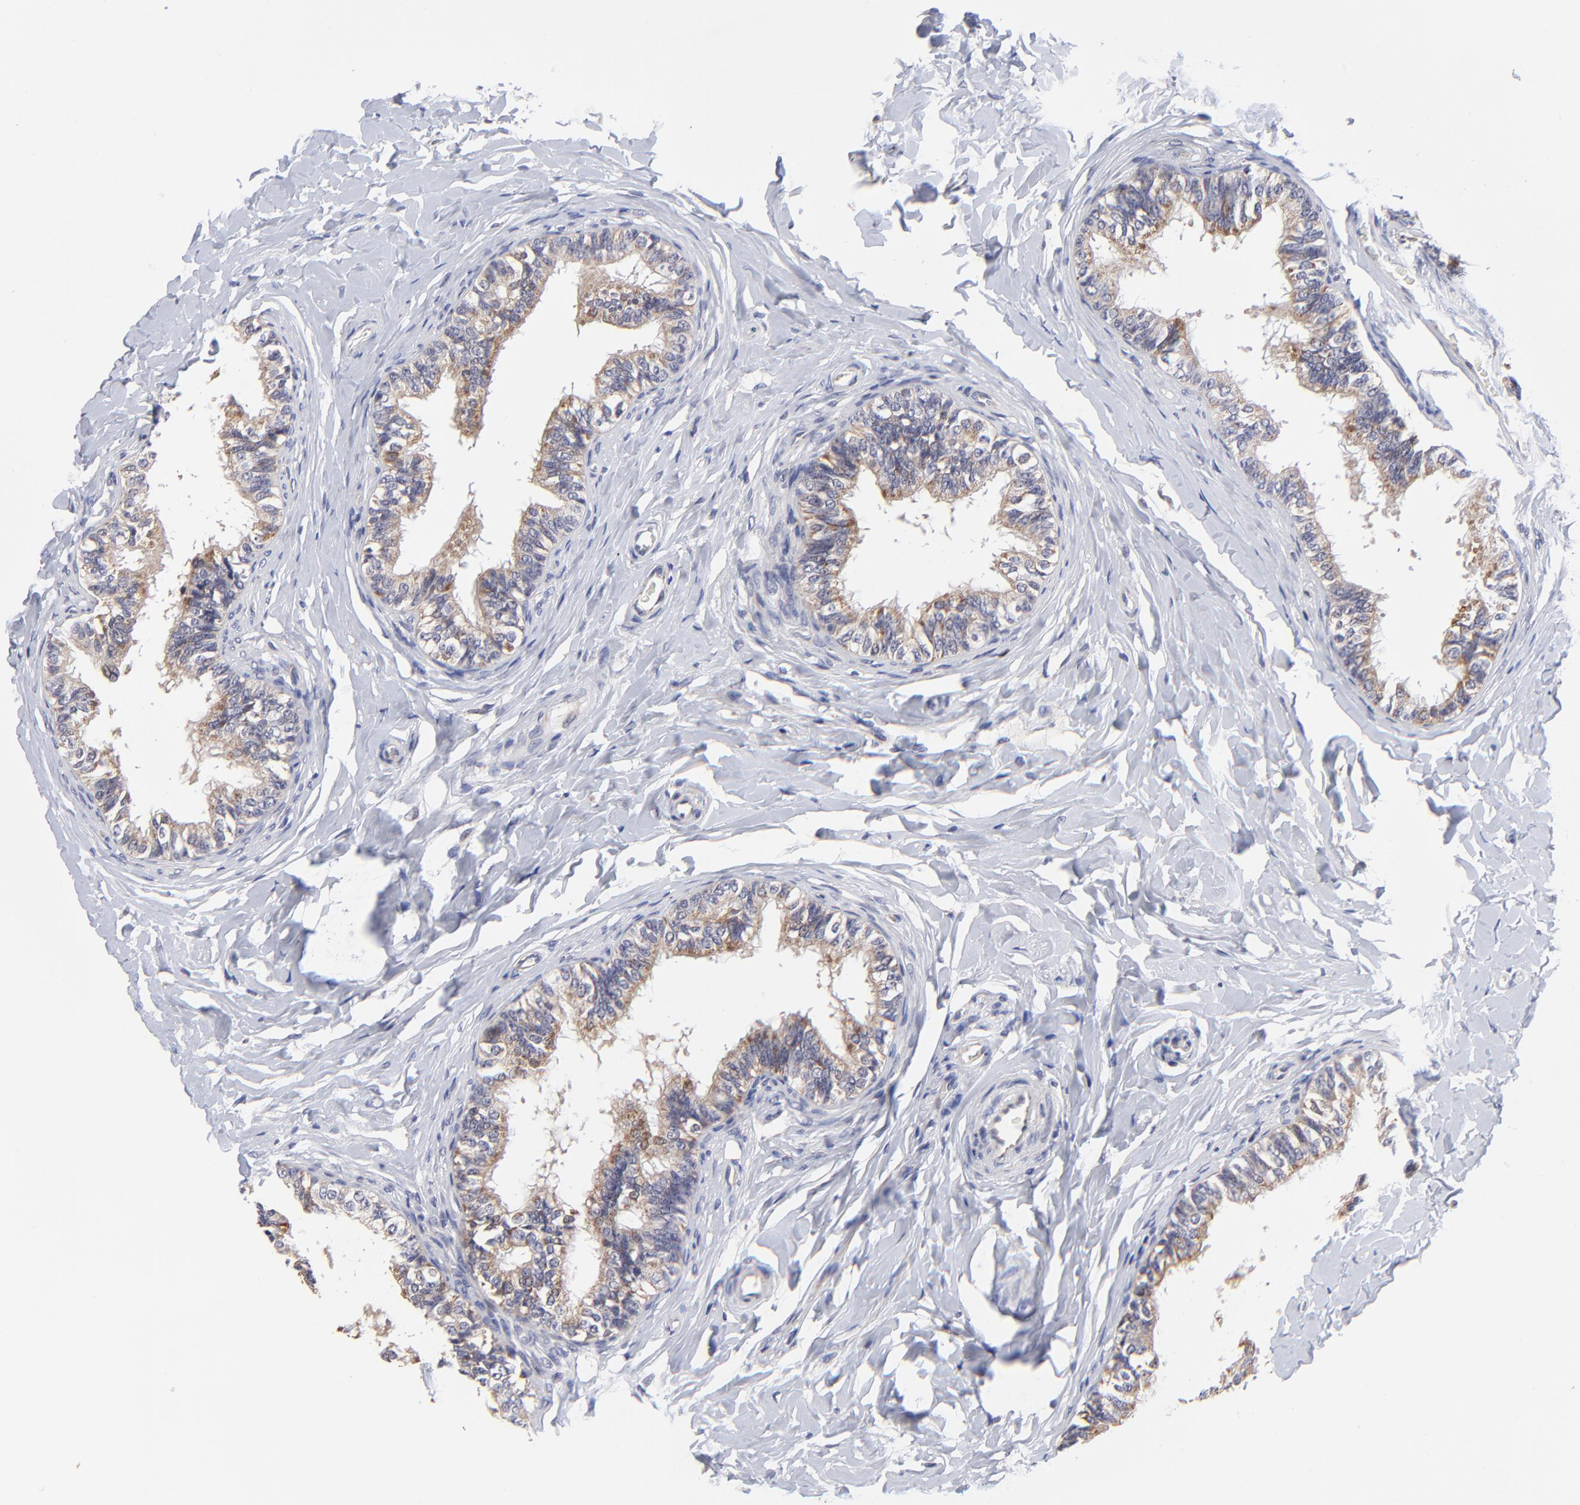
{"staining": {"intensity": "moderate", "quantity": "25%-75%", "location": "cytoplasmic/membranous"}, "tissue": "epididymis", "cell_type": "Glandular cells", "image_type": "normal", "snomed": [{"axis": "morphology", "description": "Normal tissue, NOS"}, {"axis": "topography", "description": "Epididymis"}], "caption": "An image of epididymis stained for a protein displays moderate cytoplasmic/membranous brown staining in glandular cells. (DAB = brown stain, brightfield microscopy at high magnification).", "gene": "FBXL12", "patient": {"sex": "male", "age": 26}}